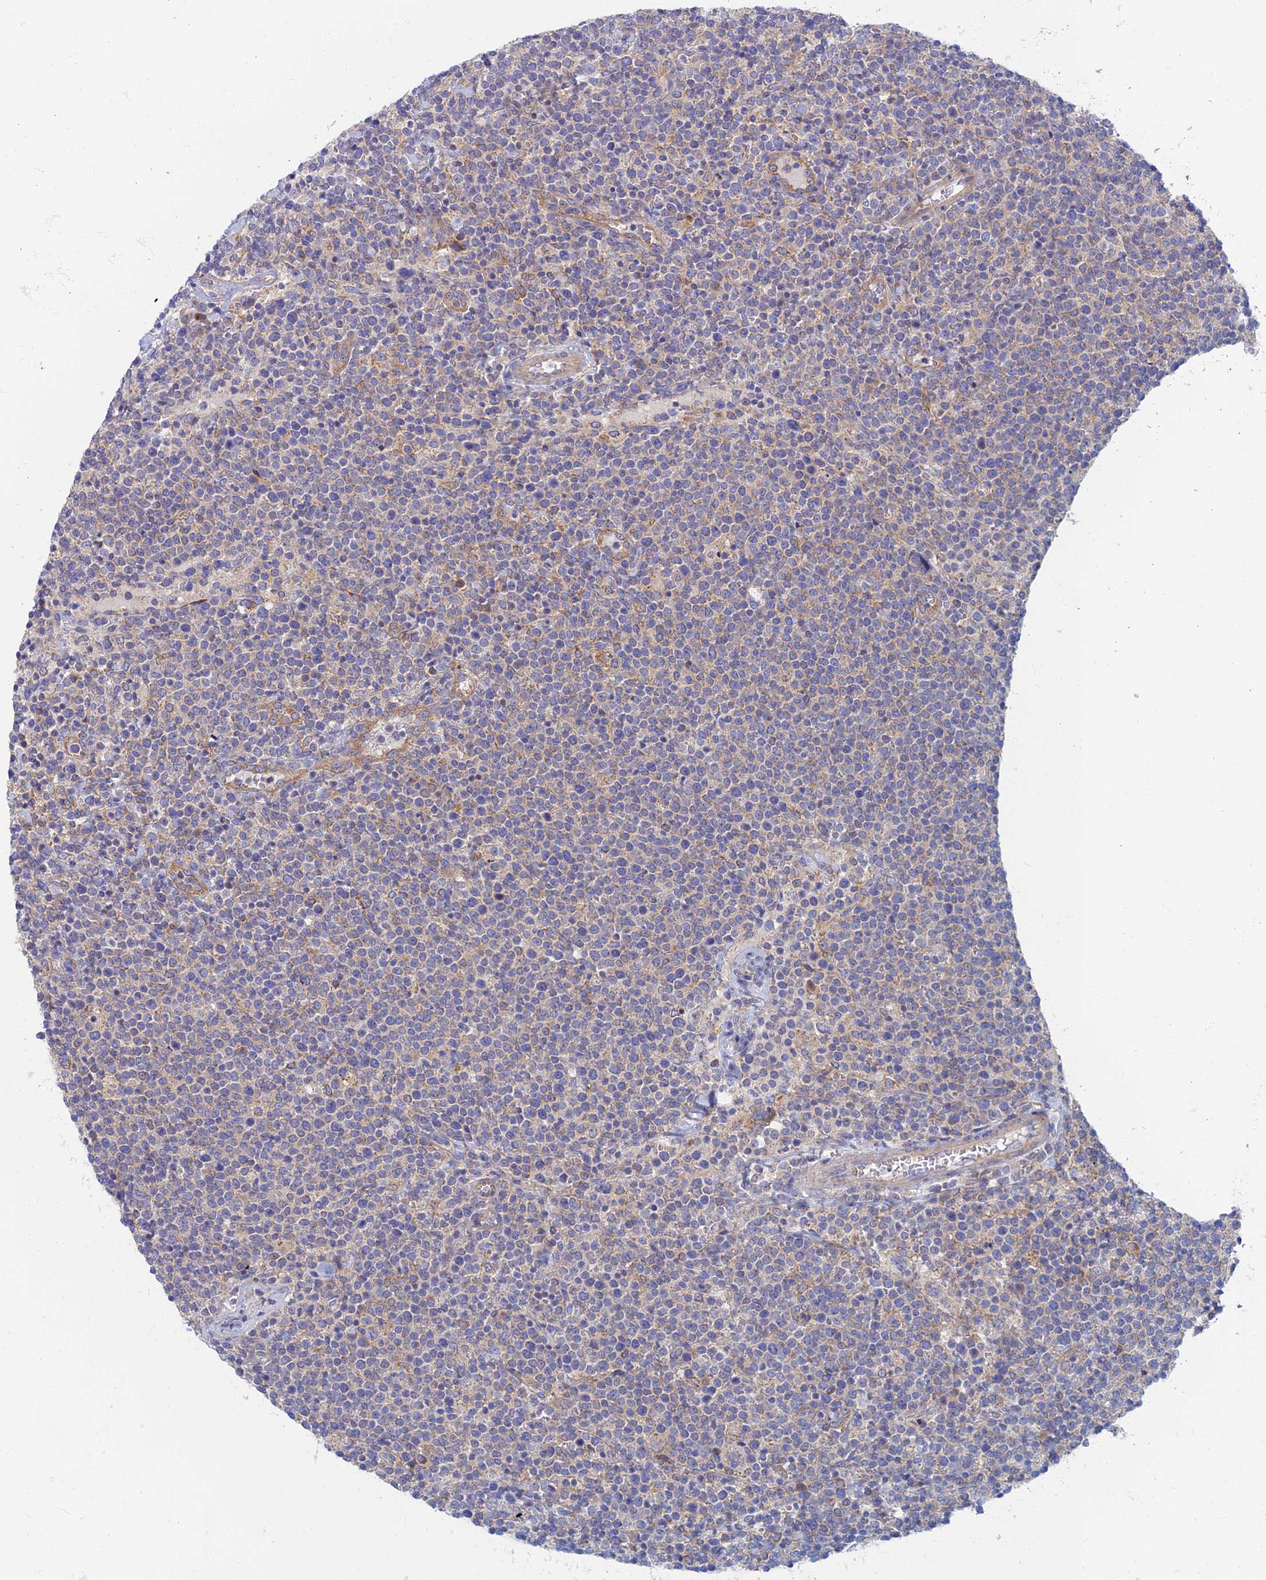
{"staining": {"intensity": "negative", "quantity": "none", "location": "none"}, "tissue": "lymphoma", "cell_type": "Tumor cells", "image_type": "cancer", "snomed": [{"axis": "morphology", "description": "Malignant lymphoma, non-Hodgkin's type, High grade"}, {"axis": "topography", "description": "Lymph node"}], "caption": "Photomicrograph shows no protein expression in tumor cells of malignant lymphoma, non-Hodgkin's type (high-grade) tissue.", "gene": "TMEM44", "patient": {"sex": "male", "age": 61}}